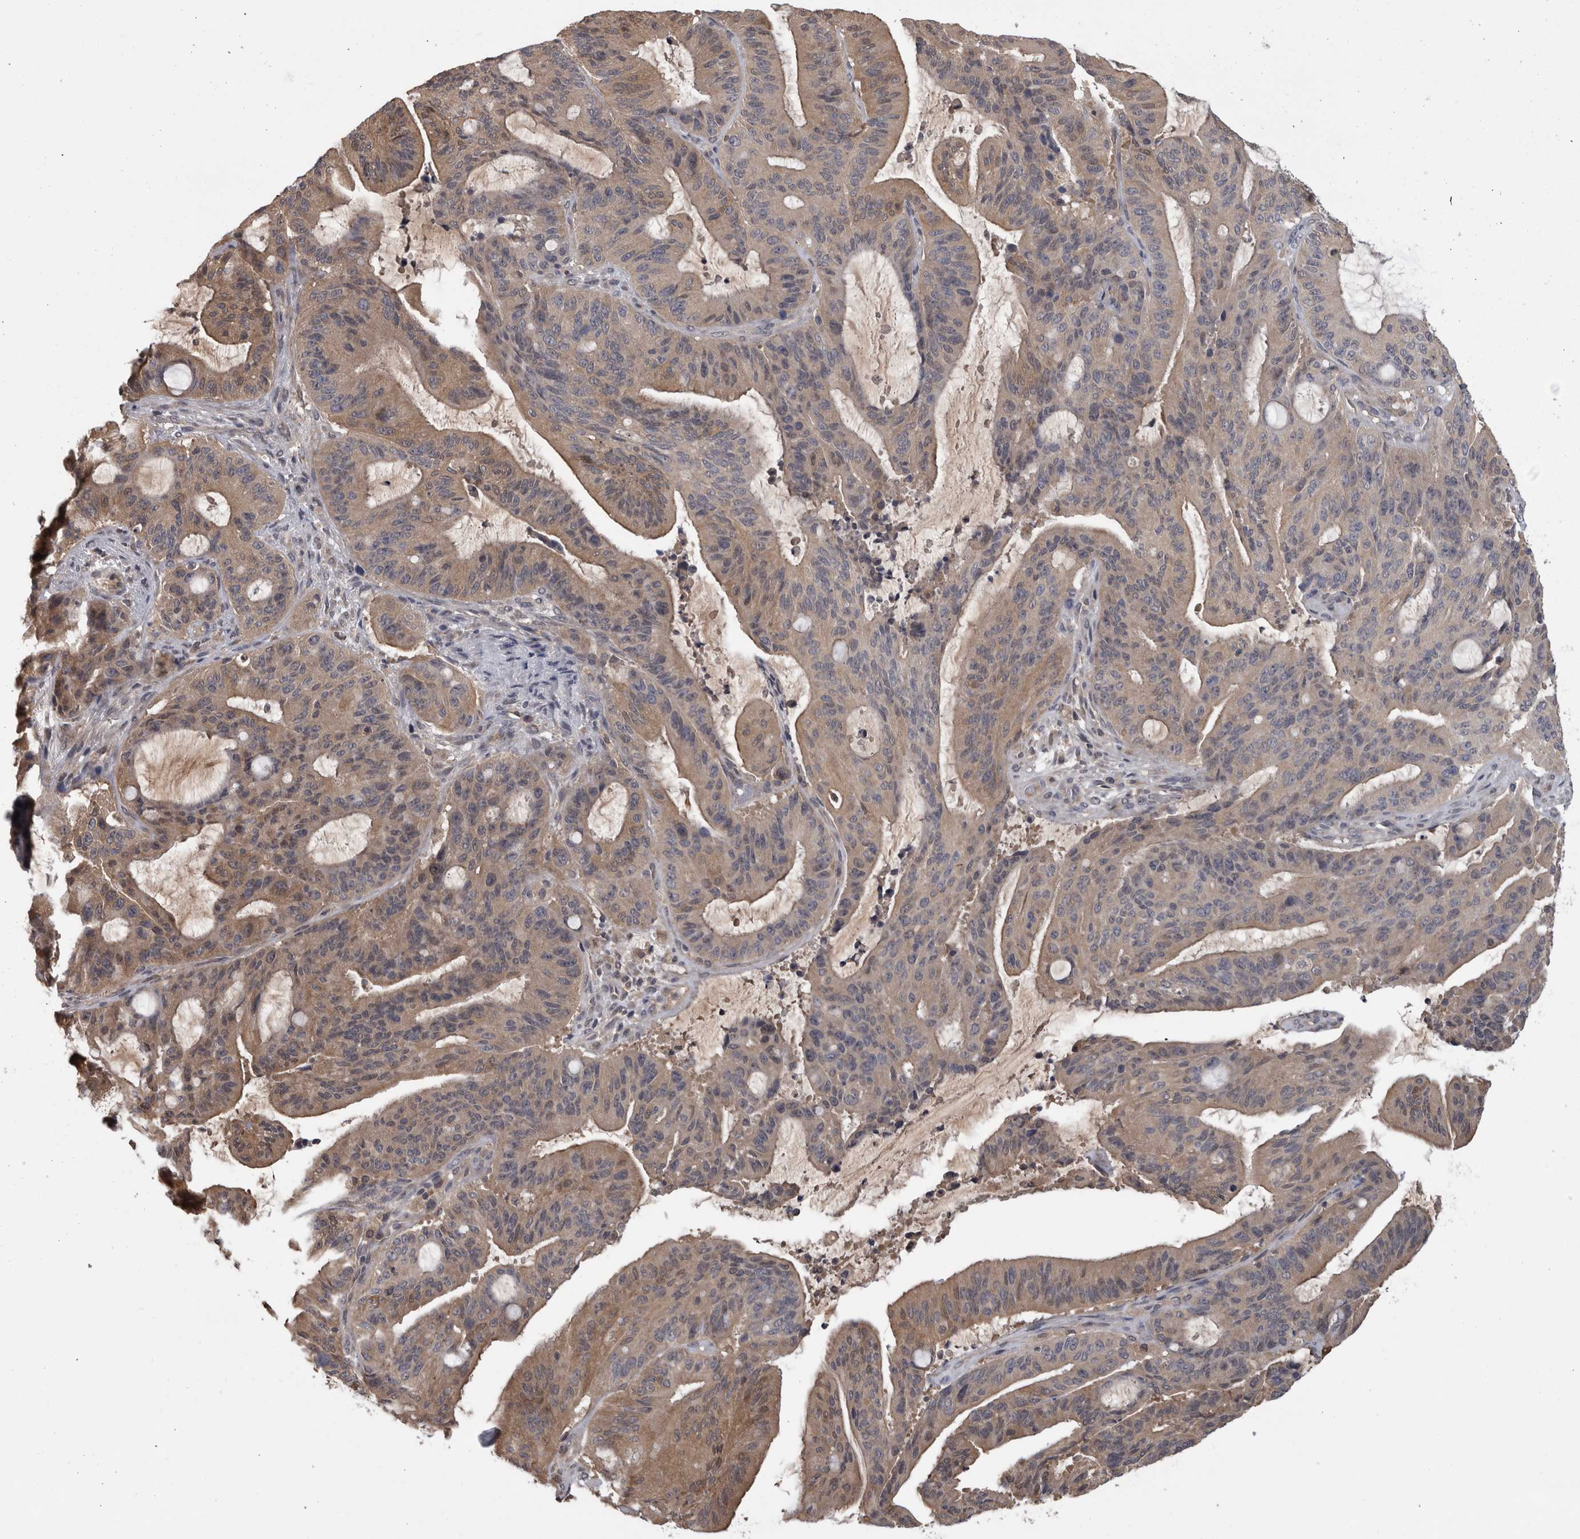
{"staining": {"intensity": "weak", "quantity": ">75%", "location": "cytoplasmic/membranous"}, "tissue": "liver cancer", "cell_type": "Tumor cells", "image_type": "cancer", "snomed": [{"axis": "morphology", "description": "Normal tissue, NOS"}, {"axis": "morphology", "description": "Cholangiocarcinoma"}, {"axis": "topography", "description": "Liver"}, {"axis": "topography", "description": "Peripheral nerve tissue"}], "caption": "This is an image of immunohistochemistry staining of liver cancer (cholangiocarcinoma), which shows weak staining in the cytoplasmic/membranous of tumor cells.", "gene": "APRT", "patient": {"sex": "female", "age": 73}}